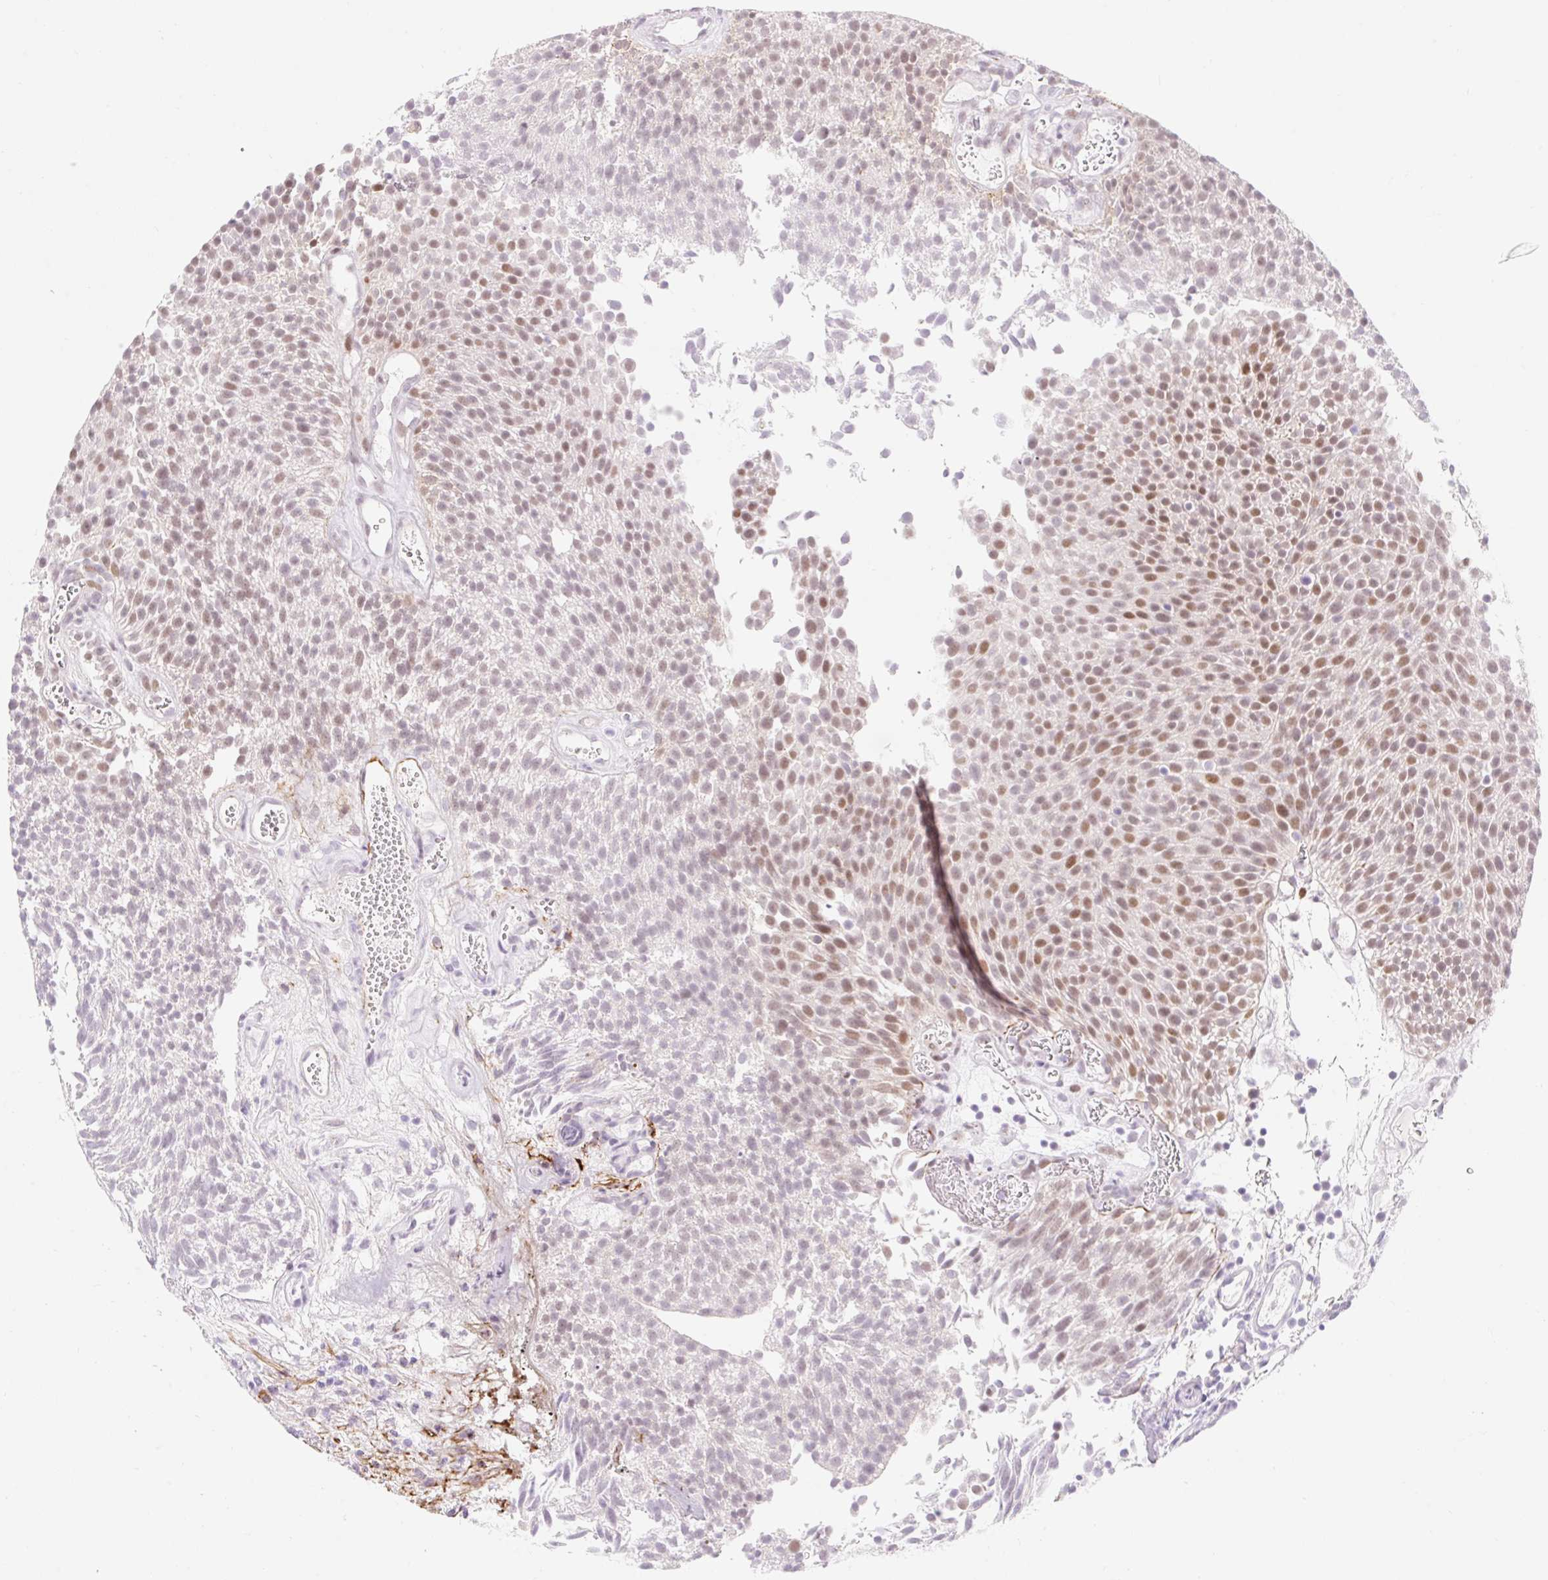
{"staining": {"intensity": "moderate", "quantity": ">75%", "location": "nuclear"}, "tissue": "urothelial cancer", "cell_type": "Tumor cells", "image_type": "cancer", "snomed": [{"axis": "morphology", "description": "Urothelial carcinoma, Low grade"}, {"axis": "topography", "description": "Urinary bladder"}], "caption": "A high-resolution histopathology image shows immunohistochemistry staining of low-grade urothelial carcinoma, which demonstrates moderate nuclear positivity in about >75% of tumor cells. Nuclei are stained in blue.", "gene": "H2BW1", "patient": {"sex": "female", "age": 79}}